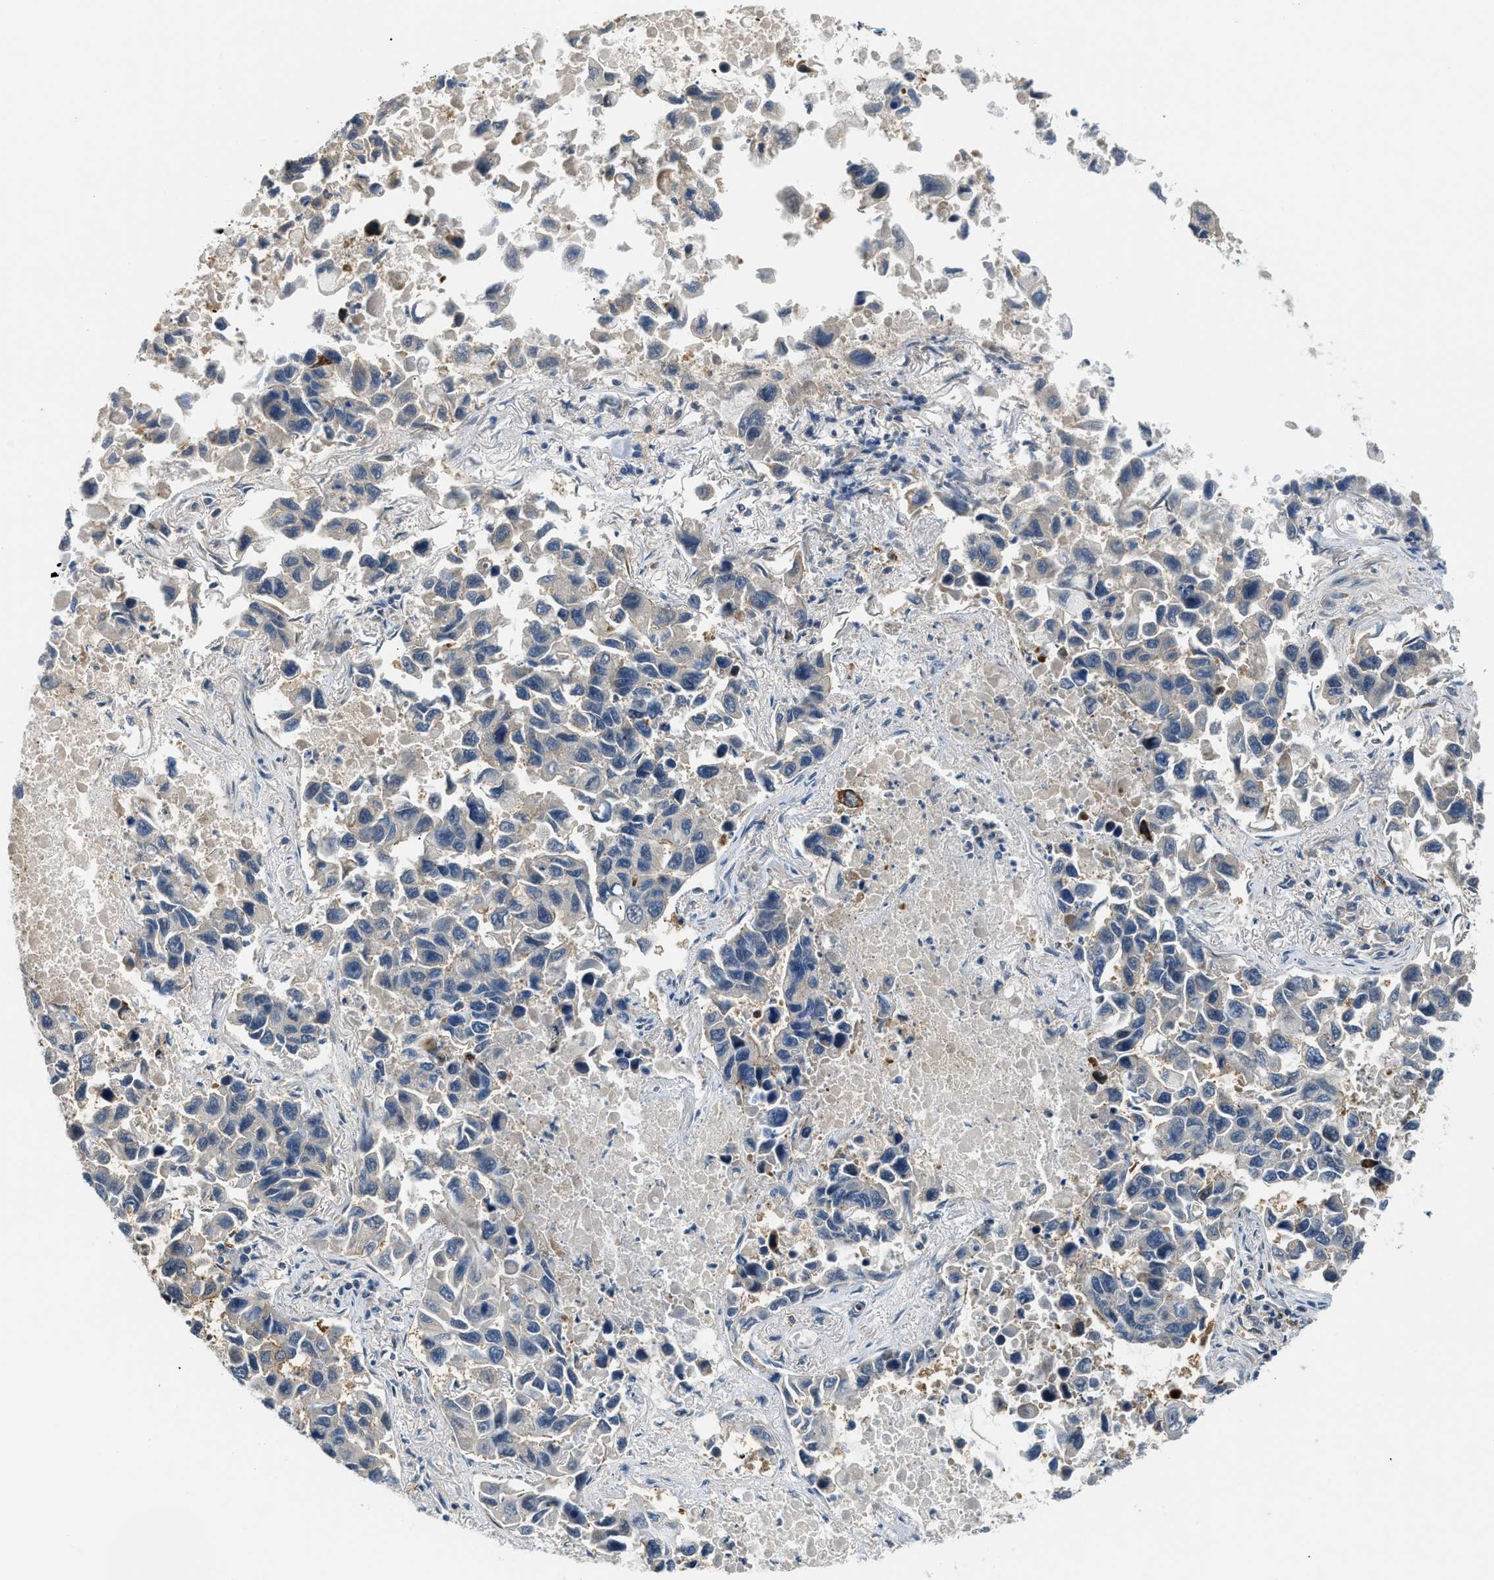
{"staining": {"intensity": "weak", "quantity": "<25%", "location": "cytoplasmic/membranous"}, "tissue": "lung cancer", "cell_type": "Tumor cells", "image_type": "cancer", "snomed": [{"axis": "morphology", "description": "Adenocarcinoma, NOS"}, {"axis": "topography", "description": "Lung"}], "caption": "Lung cancer (adenocarcinoma) was stained to show a protein in brown. There is no significant staining in tumor cells. (Immunohistochemistry (ihc), brightfield microscopy, high magnification).", "gene": "CBLB", "patient": {"sex": "male", "age": 64}}